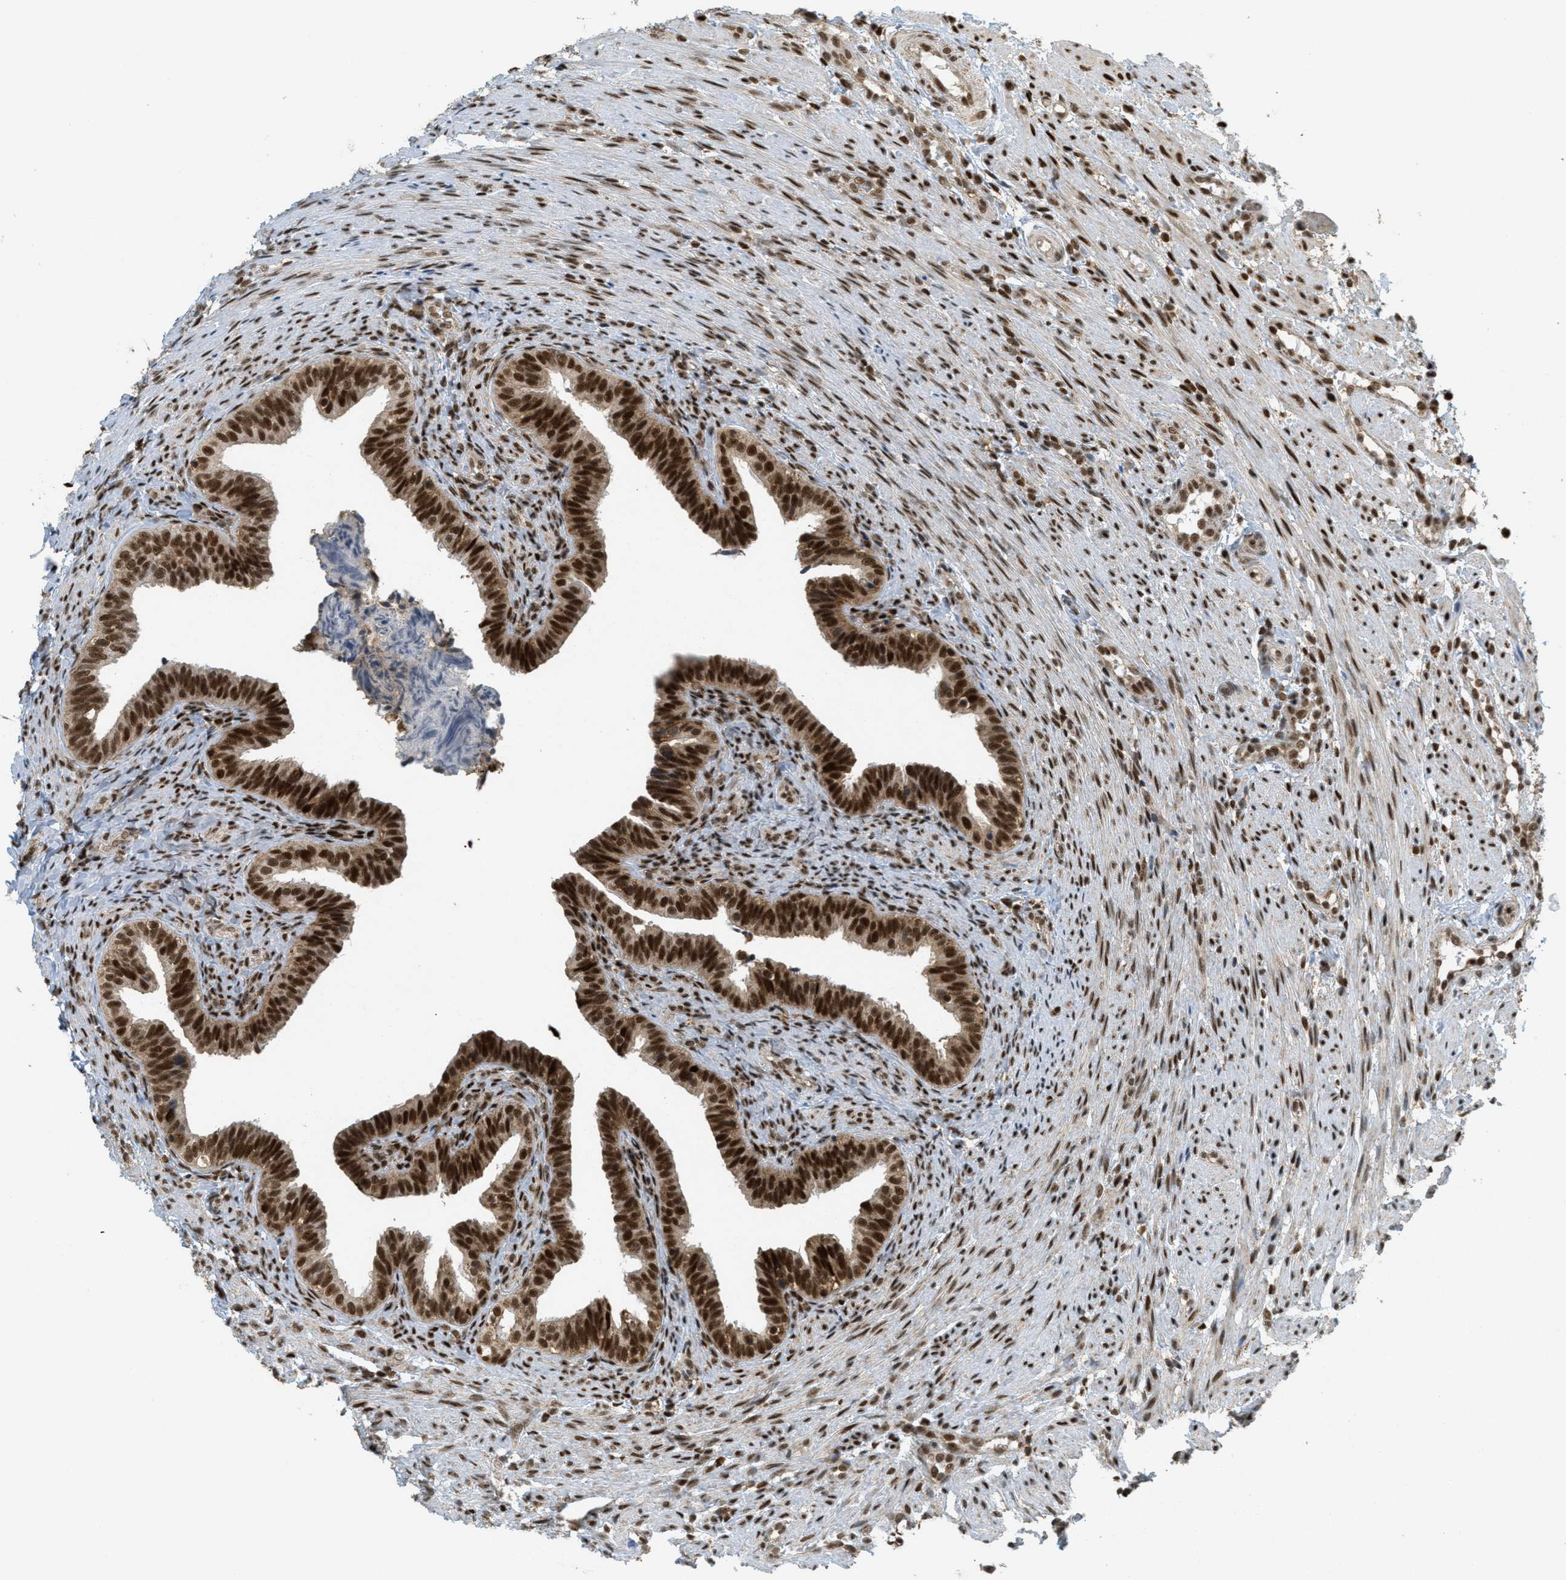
{"staining": {"intensity": "strong", "quantity": ">75%", "location": "cytoplasmic/membranous,nuclear"}, "tissue": "fallopian tube", "cell_type": "Glandular cells", "image_type": "normal", "snomed": [{"axis": "morphology", "description": "Normal tissue, NOS"}, {"axis": "topography", "description": "Fallopian tube"}, {"axis": "topography", "description": "Placenta"}], "caption": "DAB immunohistochemical staining of unremarkable fallopian tube exhibits strong cytoplasmic/membranous,nuclear protein staining in about >75% of glandular cells. (Brightfield microscopy of DAB IHC at high magnification).", "gene": "TLK1", "patient": {"sex": "female", "age": 34}}